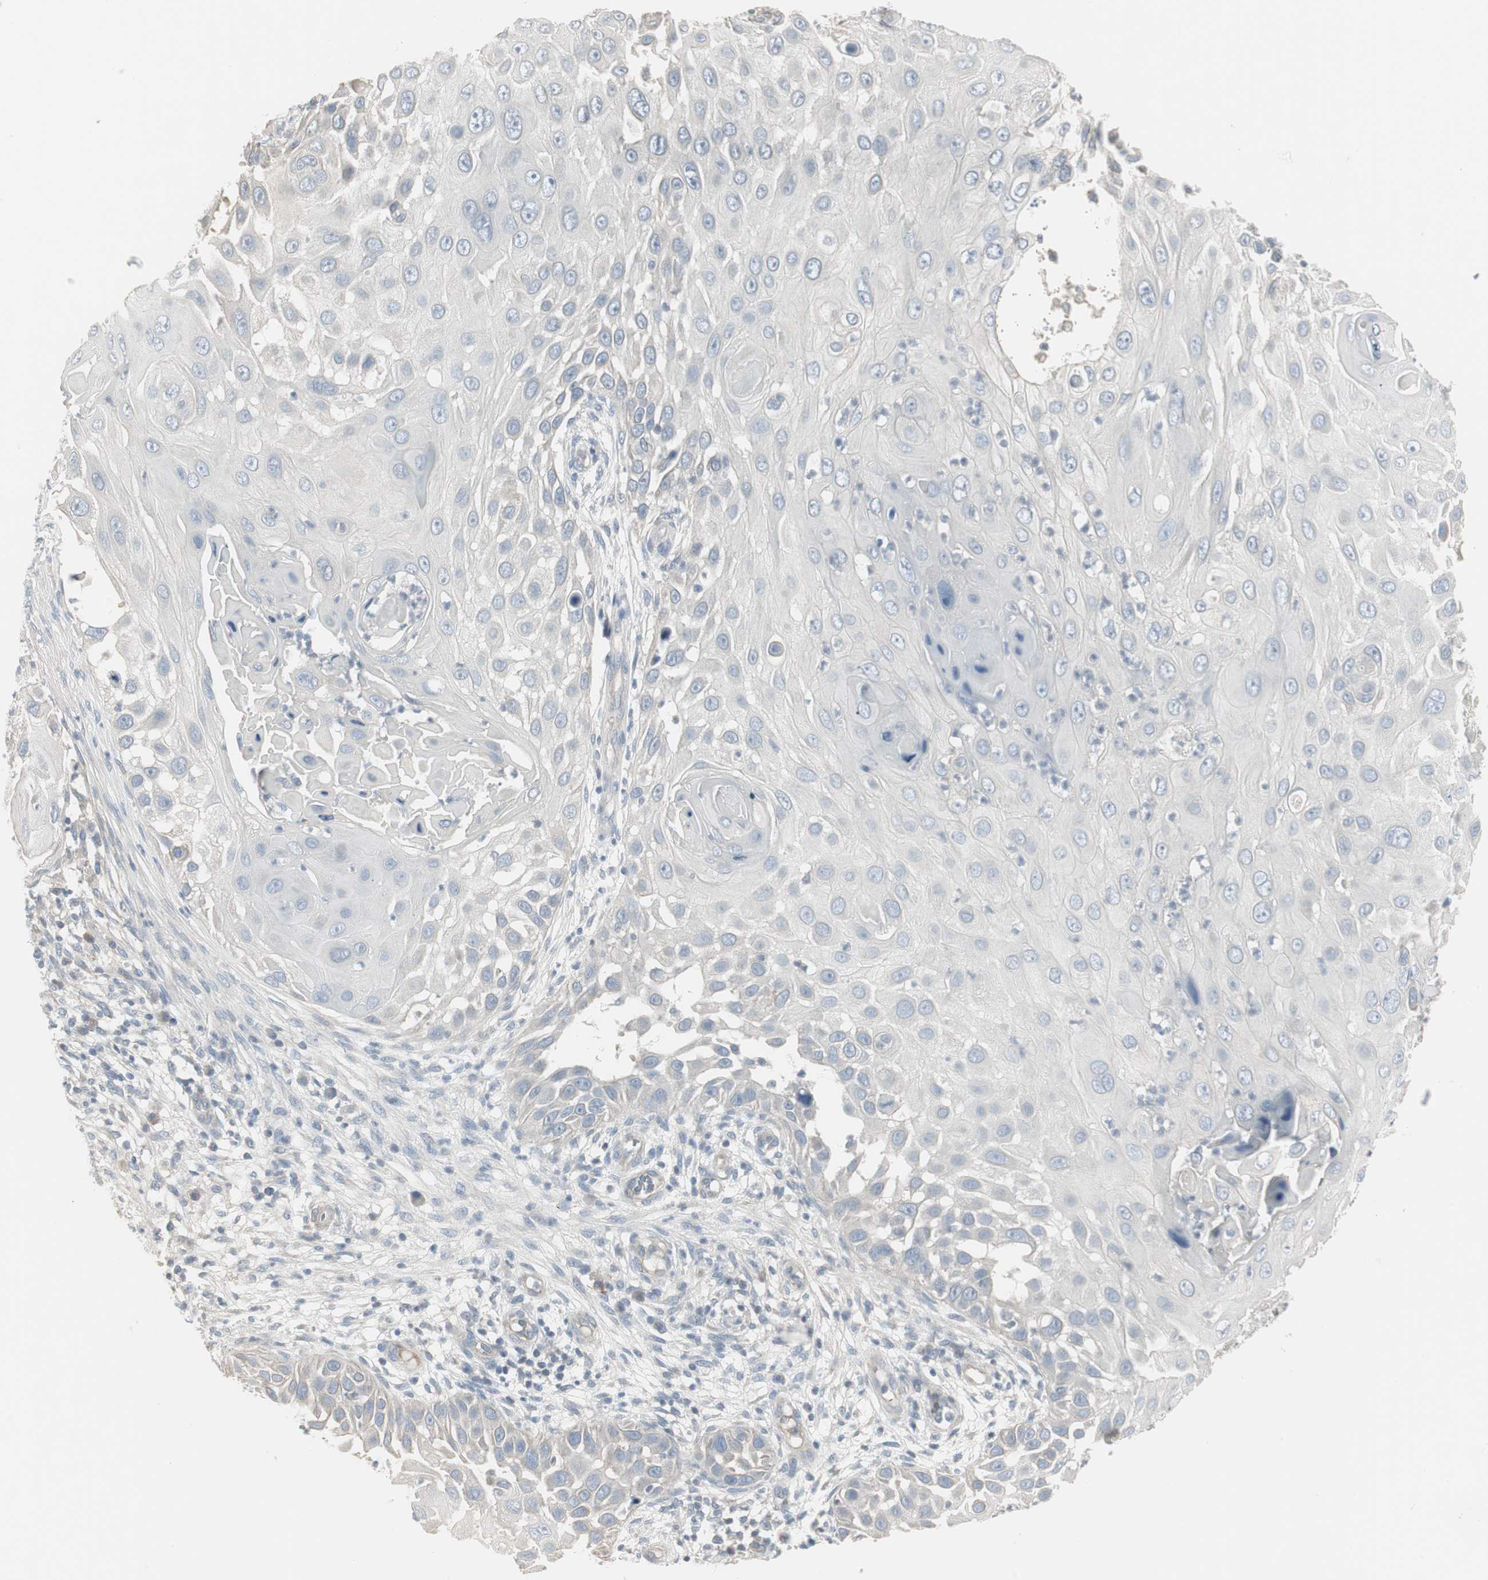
{"staining": {"intensity": "negative", "quantity": "none", "location": "none"}, "tissue": "skin cancer", "cell_type": "Tumor cells", "image_type": "cancer", "snomed": [{"axis": "morphology", "description": "Squamous cell carcinoma, NOS"}, {"axis": "topography", "description": "Skin"}], "caption": "DAB immunohistochemical staining of human skin squamous cell carcinoma demonstrates no significant staining in tumor cells.", "gene": "DMPK", "patient": {"sex": "female", "age": 44}}